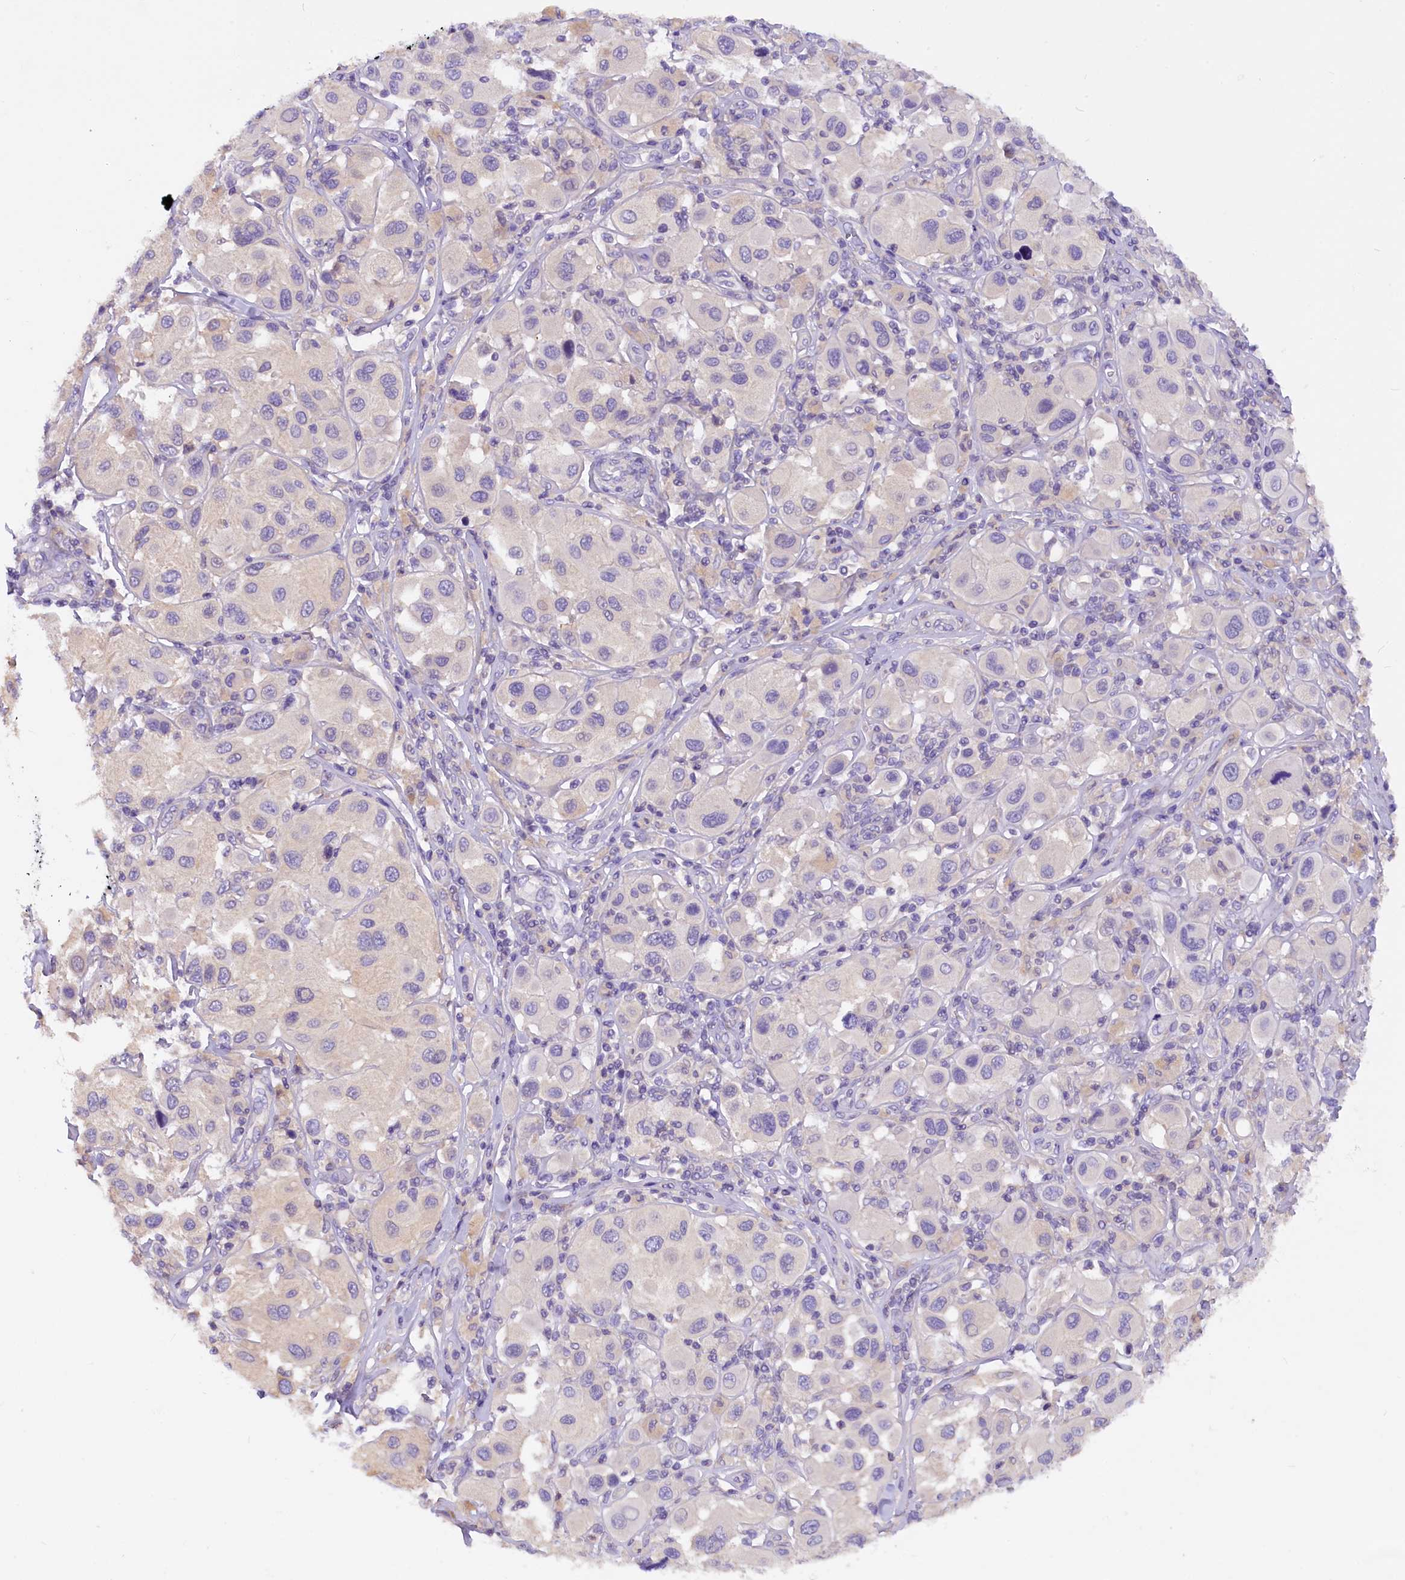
{"staining": {"intensity": "negative", "quantity": "none", "location": "none"}, "tissue": "melanoma", "cell_type": "Tumor cells", "image_type": "cancer", "snomed": [{"axis": "morphology", "description": "Malignant melanoma, Metastatic site"}, {"axis": "topography", "description": "Skin"}], "caption": "Melanoma was stained to show a protein in brown. There is no significant staining in tumor cells.", "gene": "AP3B2", "patient": {"sex": "male", "age": 41}}